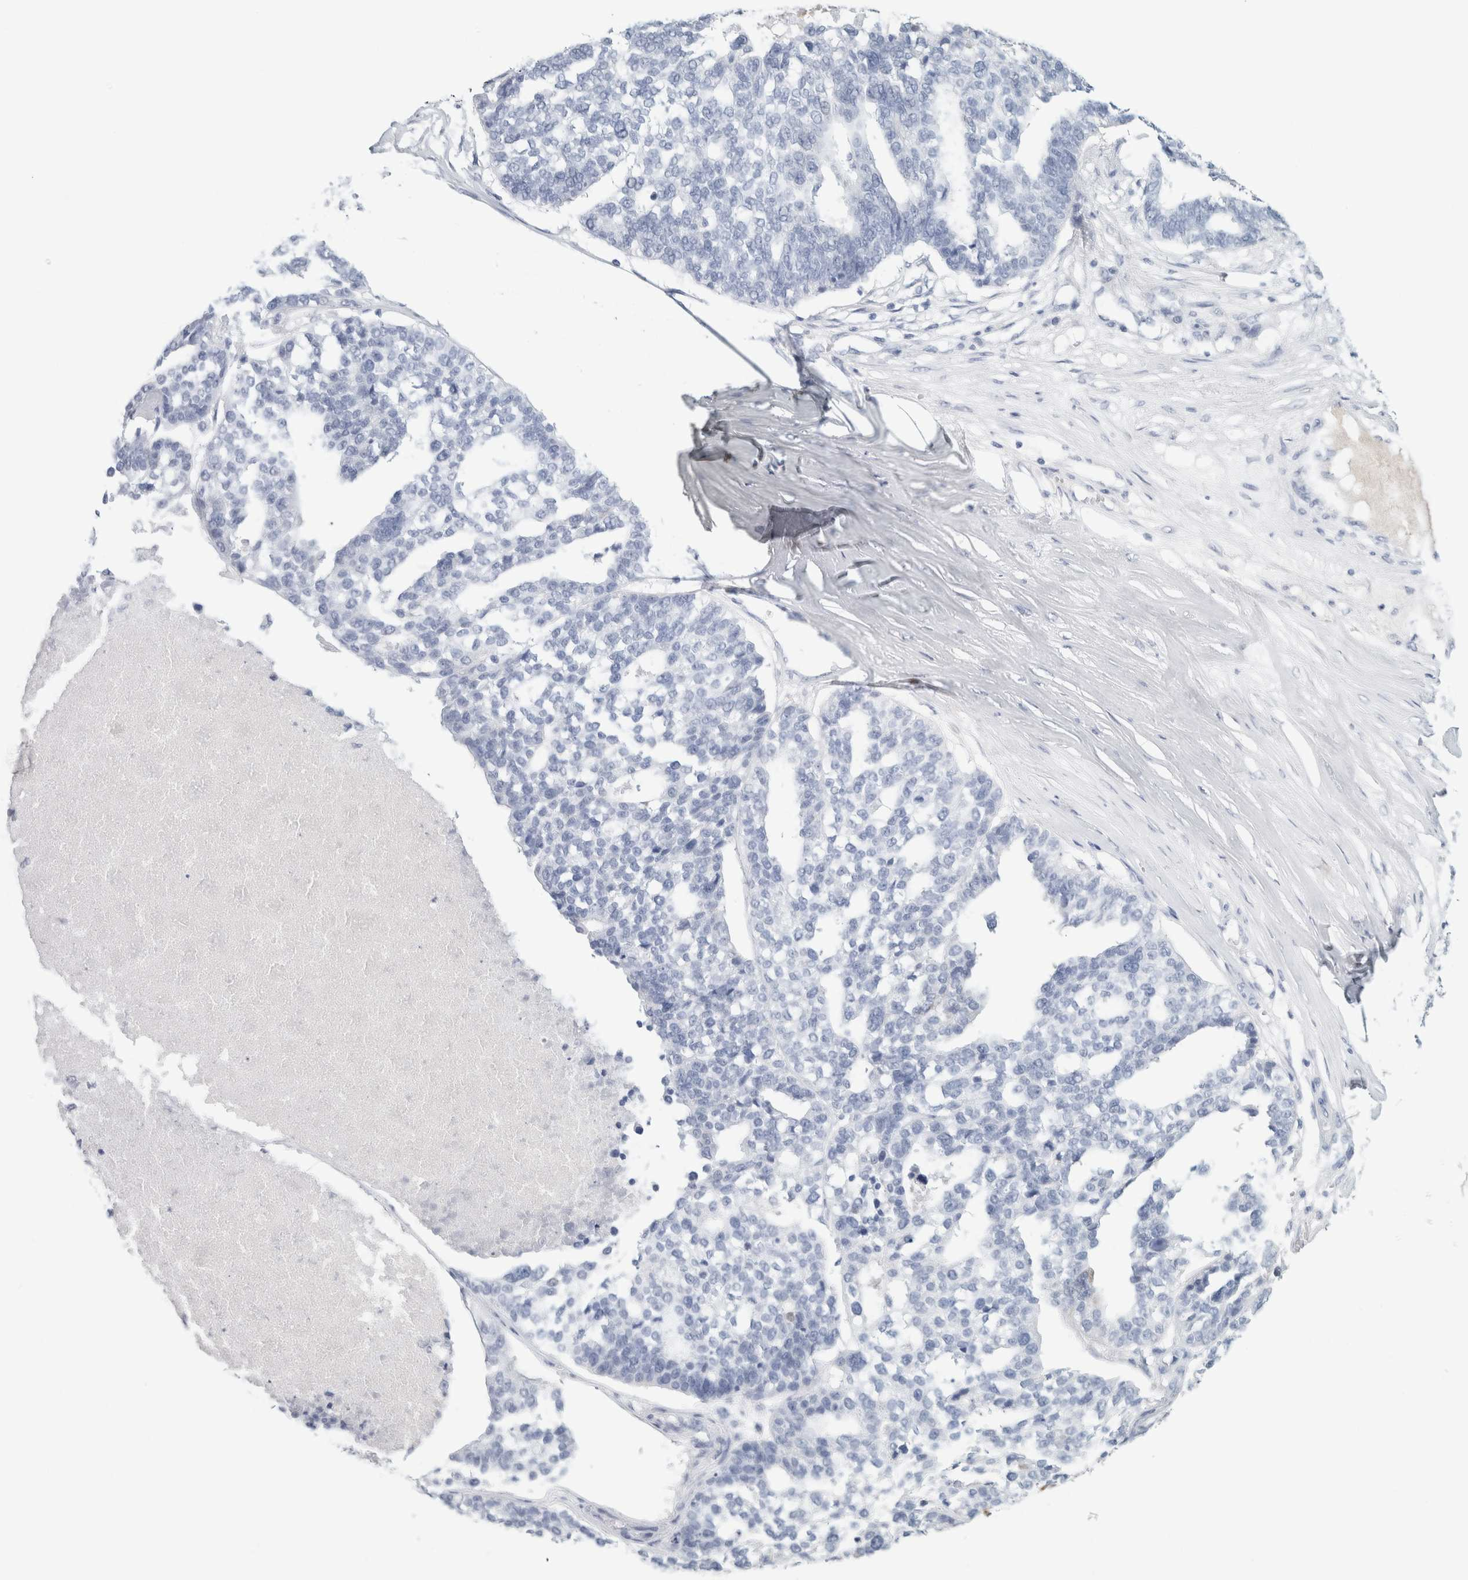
{"staining": {"intensity": "negative", "quantity": "none", "location": "none"}, "tissue": "ovarian cancer", "cell_type": "Tumor cells", "image_type": "cancer", "snomed": [{"axis": "morphology", "description": "Cystadenocarcinoma, serous, NOS"}, {"axis": "topography", "description": "Ovary"}], "caption": "A photomicrograph of ovarian cancer stained for a protein demonstrates no brown staining in tumor cells. (DAB (3,3'-diaminobenzidine) immunohistochemistry (IHC), high magnification).", "gene": "IL6", "patient": {"sex": "female", "age": 59}}